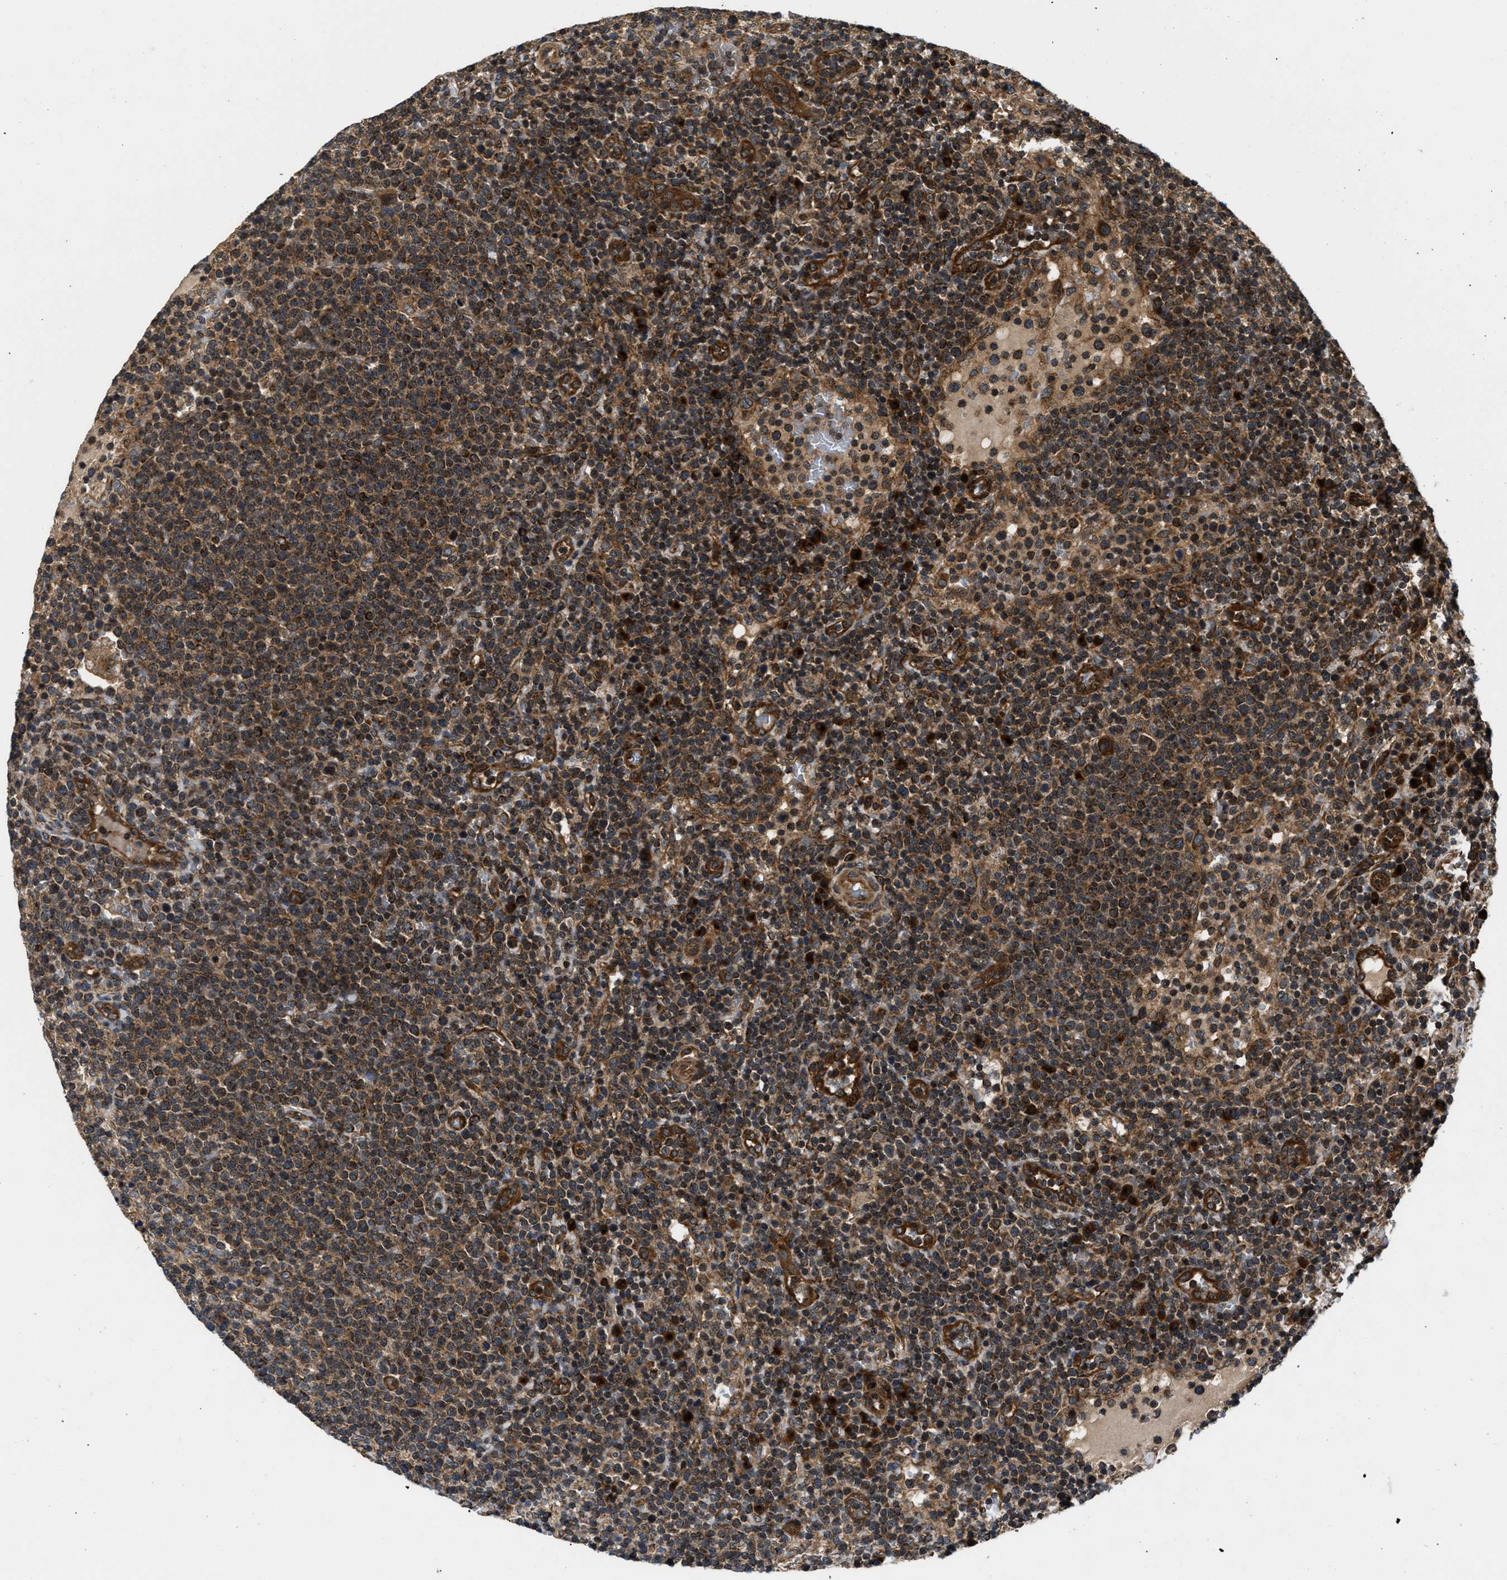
{"staining": {"intensity": "moderate", "quantity": ">75%", "location": "cytoplasmic/membranous"}, "tissue": "lymphoma", "cell_type": "Tumor cells", "image_type": "cancer", "snomed": [{"axis": "morphology", "description": "Malignant lymphoma, non-Hodgkin's type, High grade"}, {"axis": "topography", "description": "Lymph node"}], "caption": "Approximately >75% of tumor cells in lymphoma display moderate cytoplasmic/membranous protein positivity as visualized by brown immunohistochemical staining.", "gene": "PNPLA8", "patient": {"sex": "male", "age": 61}}